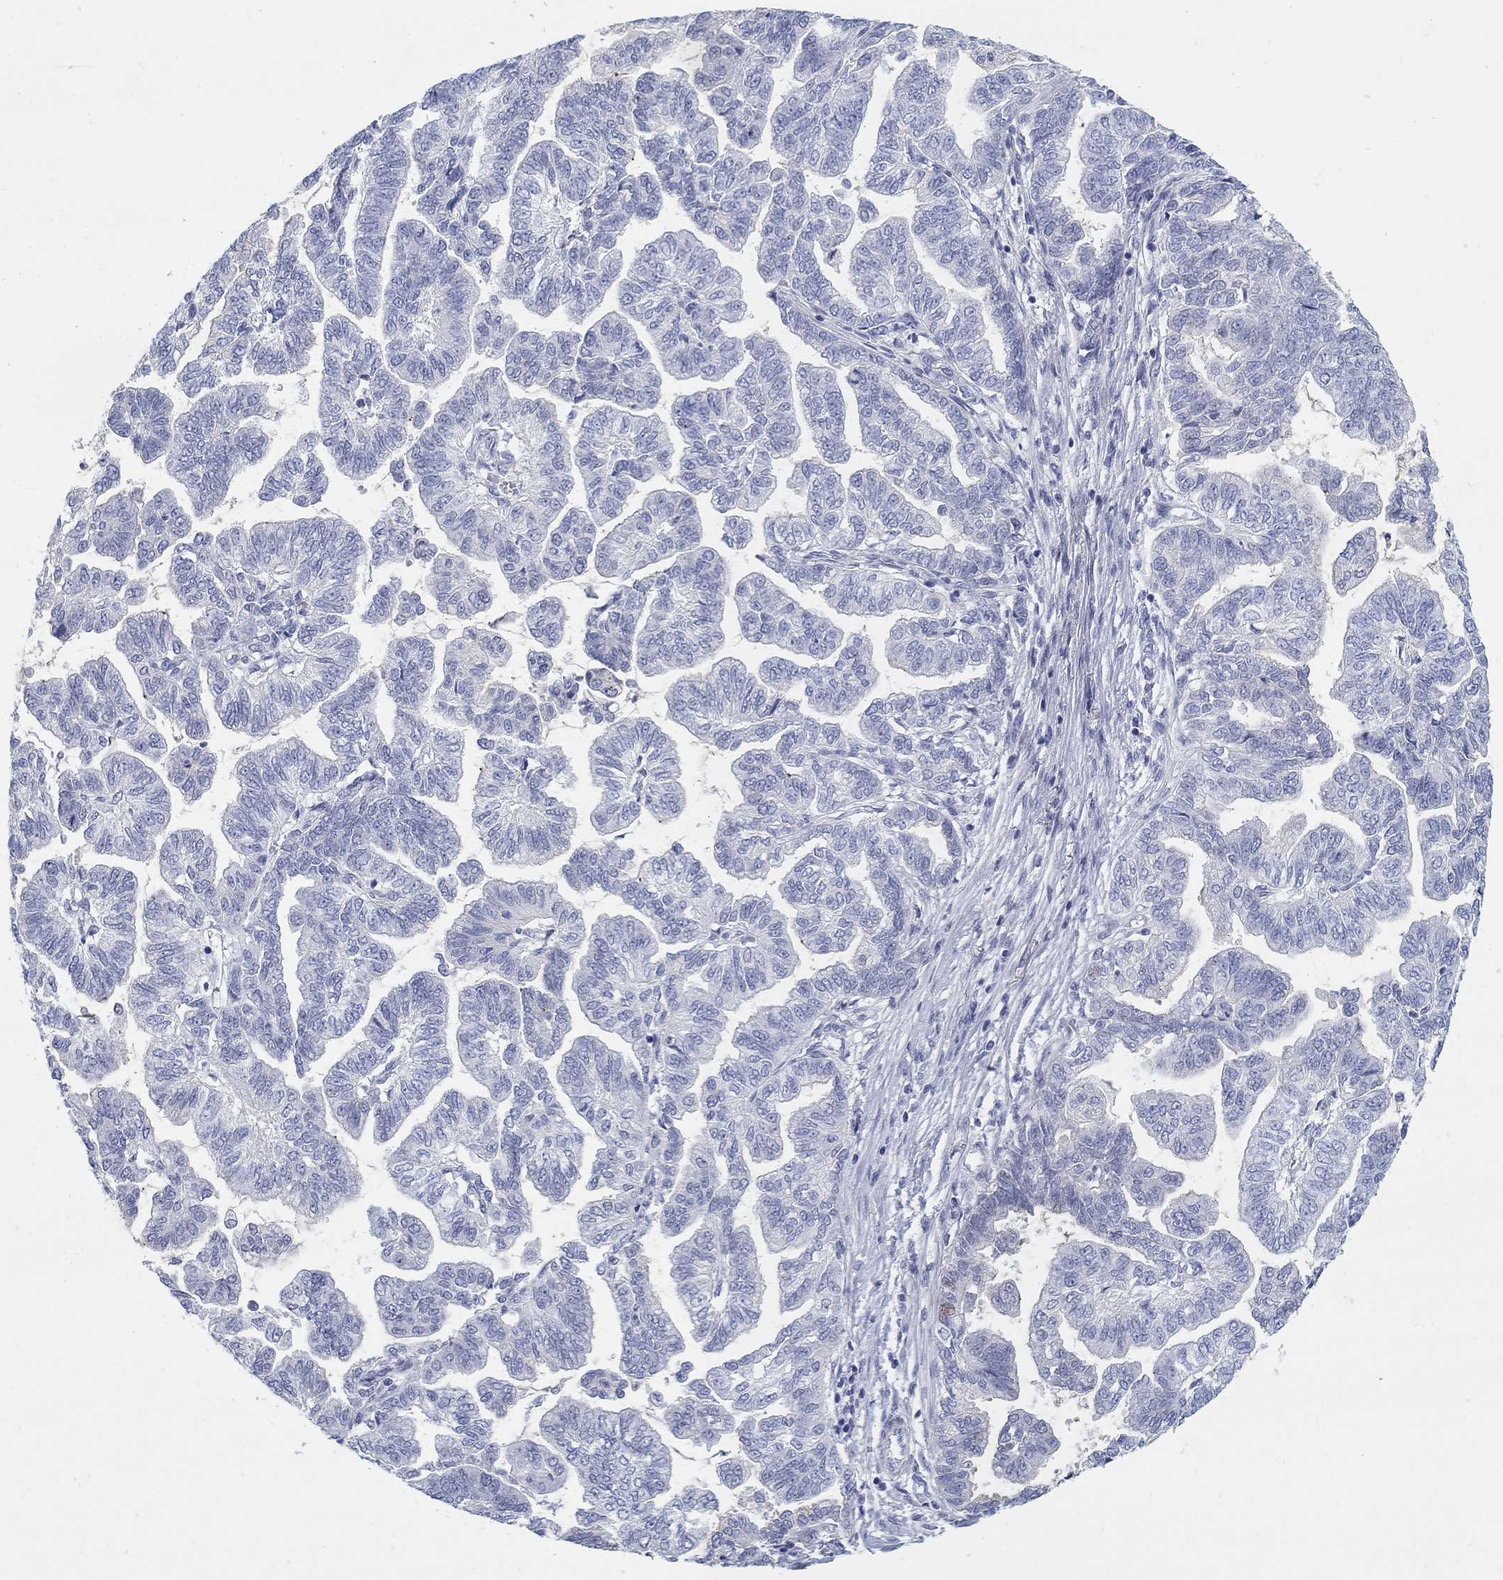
{"staining": {"intensity": "negative", "quantity": "none", "location": "none"}, "tissue": "stomach cancer", "cell_type": "Tumor cells", "image_type": "cancer", "snomed": [{"axis": "morphology", "description": "Adenocarcinoma, NOS"}, {"axis": "topography", "description": "Stomach"}], "caption": "The IHC histopathology image has no significant staining in tumor cells of stomach cancer tissue.", "gene": "HEATR4", "patient": {"sex": "male", "age": 83}}